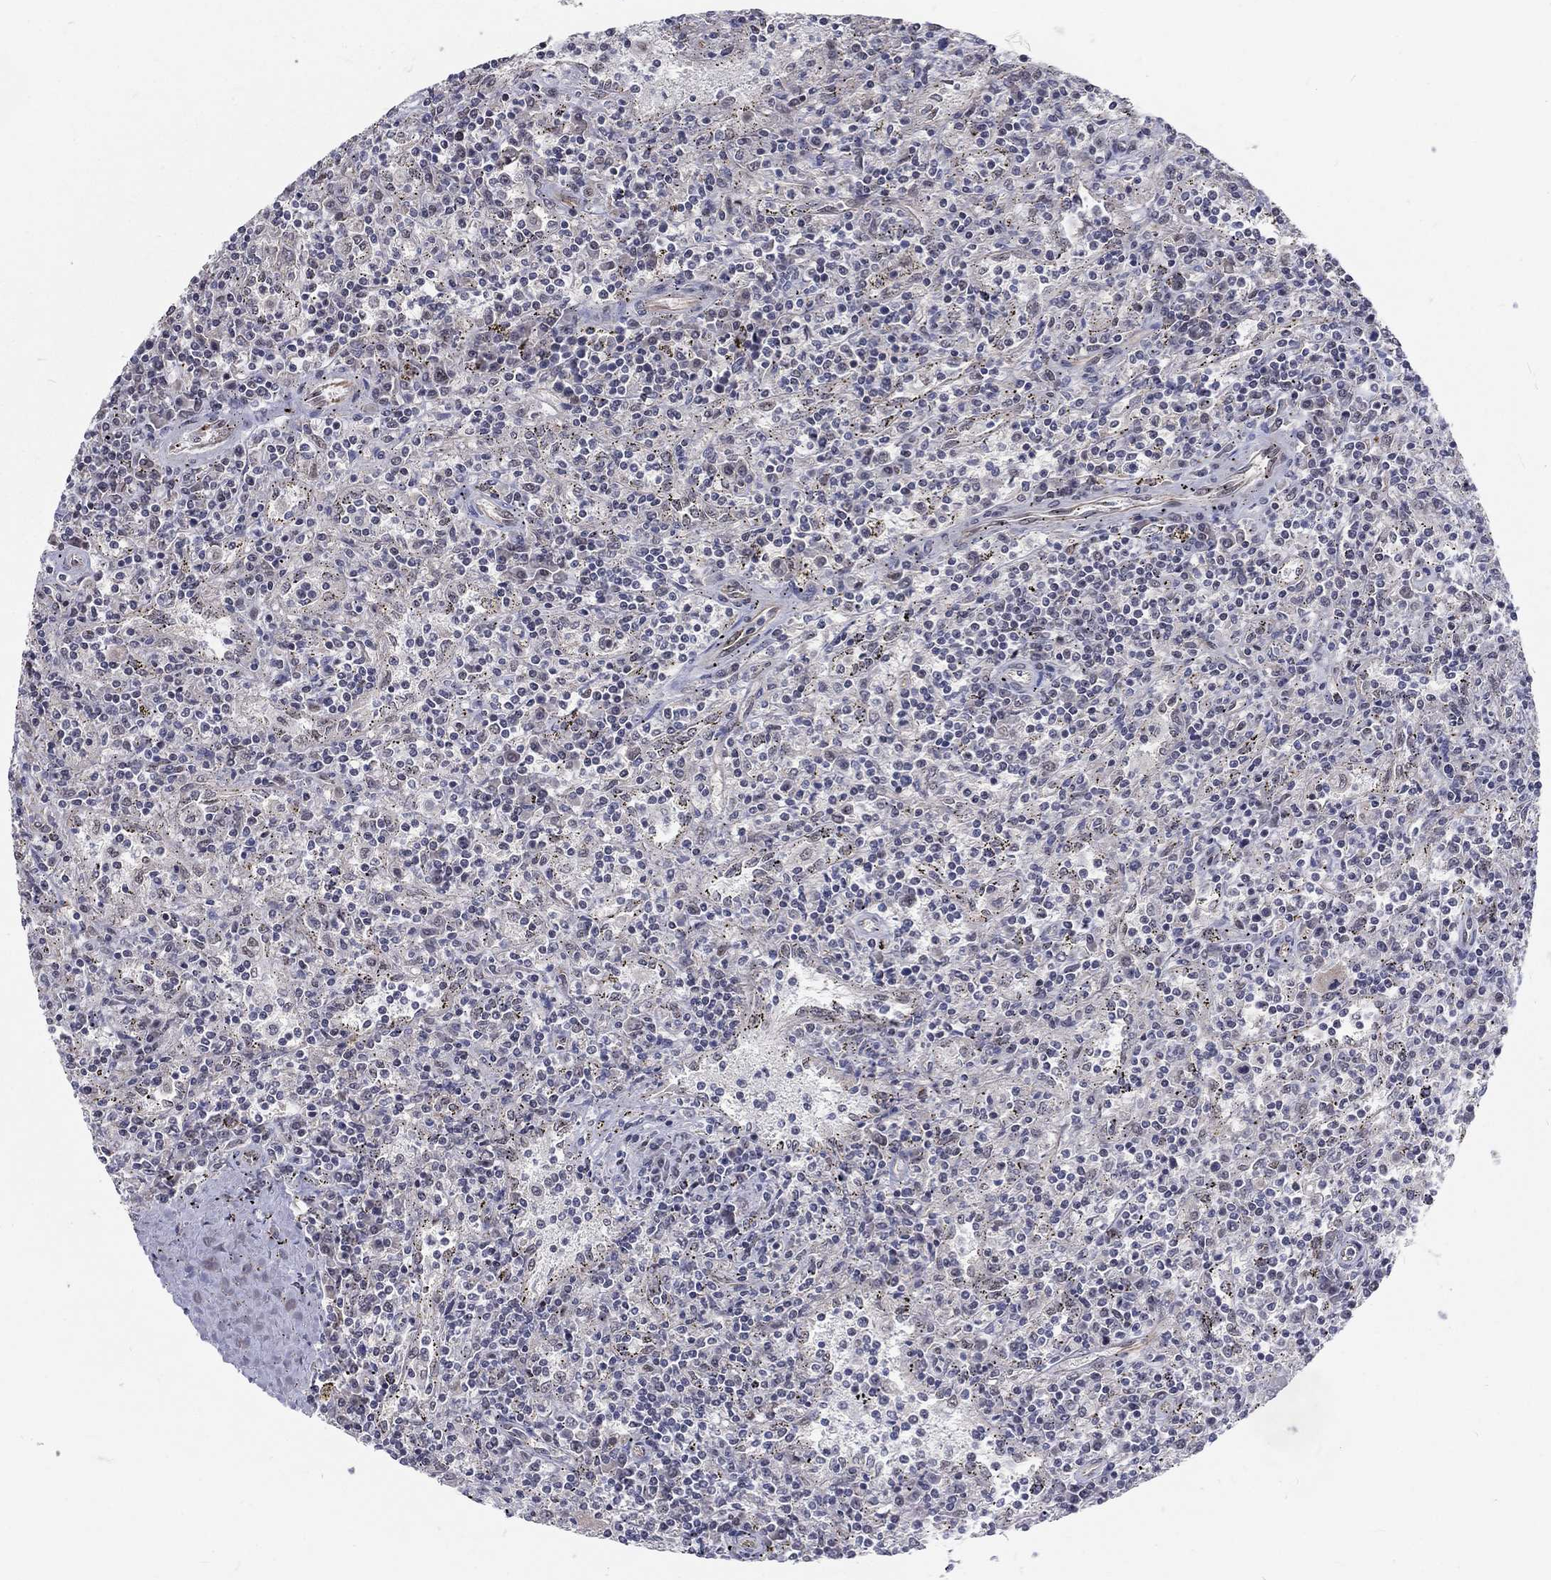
{"staining": {"intensity": "negative", "quantity": "none", "location": "none"}, "tissue": "lymphoma", "cell_type": "Tumor cells", "image_type": "cancer", "snomed": [{"axis": "morphology", "description": "Malignant lymphoma, non-Hodgkin's type, Low grade"}, {"axis": "topography", "description": "Spleen"}], "caption": "DAB immunohistochemical staining of human low-grade malignant lymphoma, non-Hodgkin's type exhibits no significant expression in tumor cells. The staining is performed using DAB brown chromogen with nuclei counter-stained in using hematoxylin.", "gene": "ZBED1", "patient": {"sex": "male", "age": 62}}